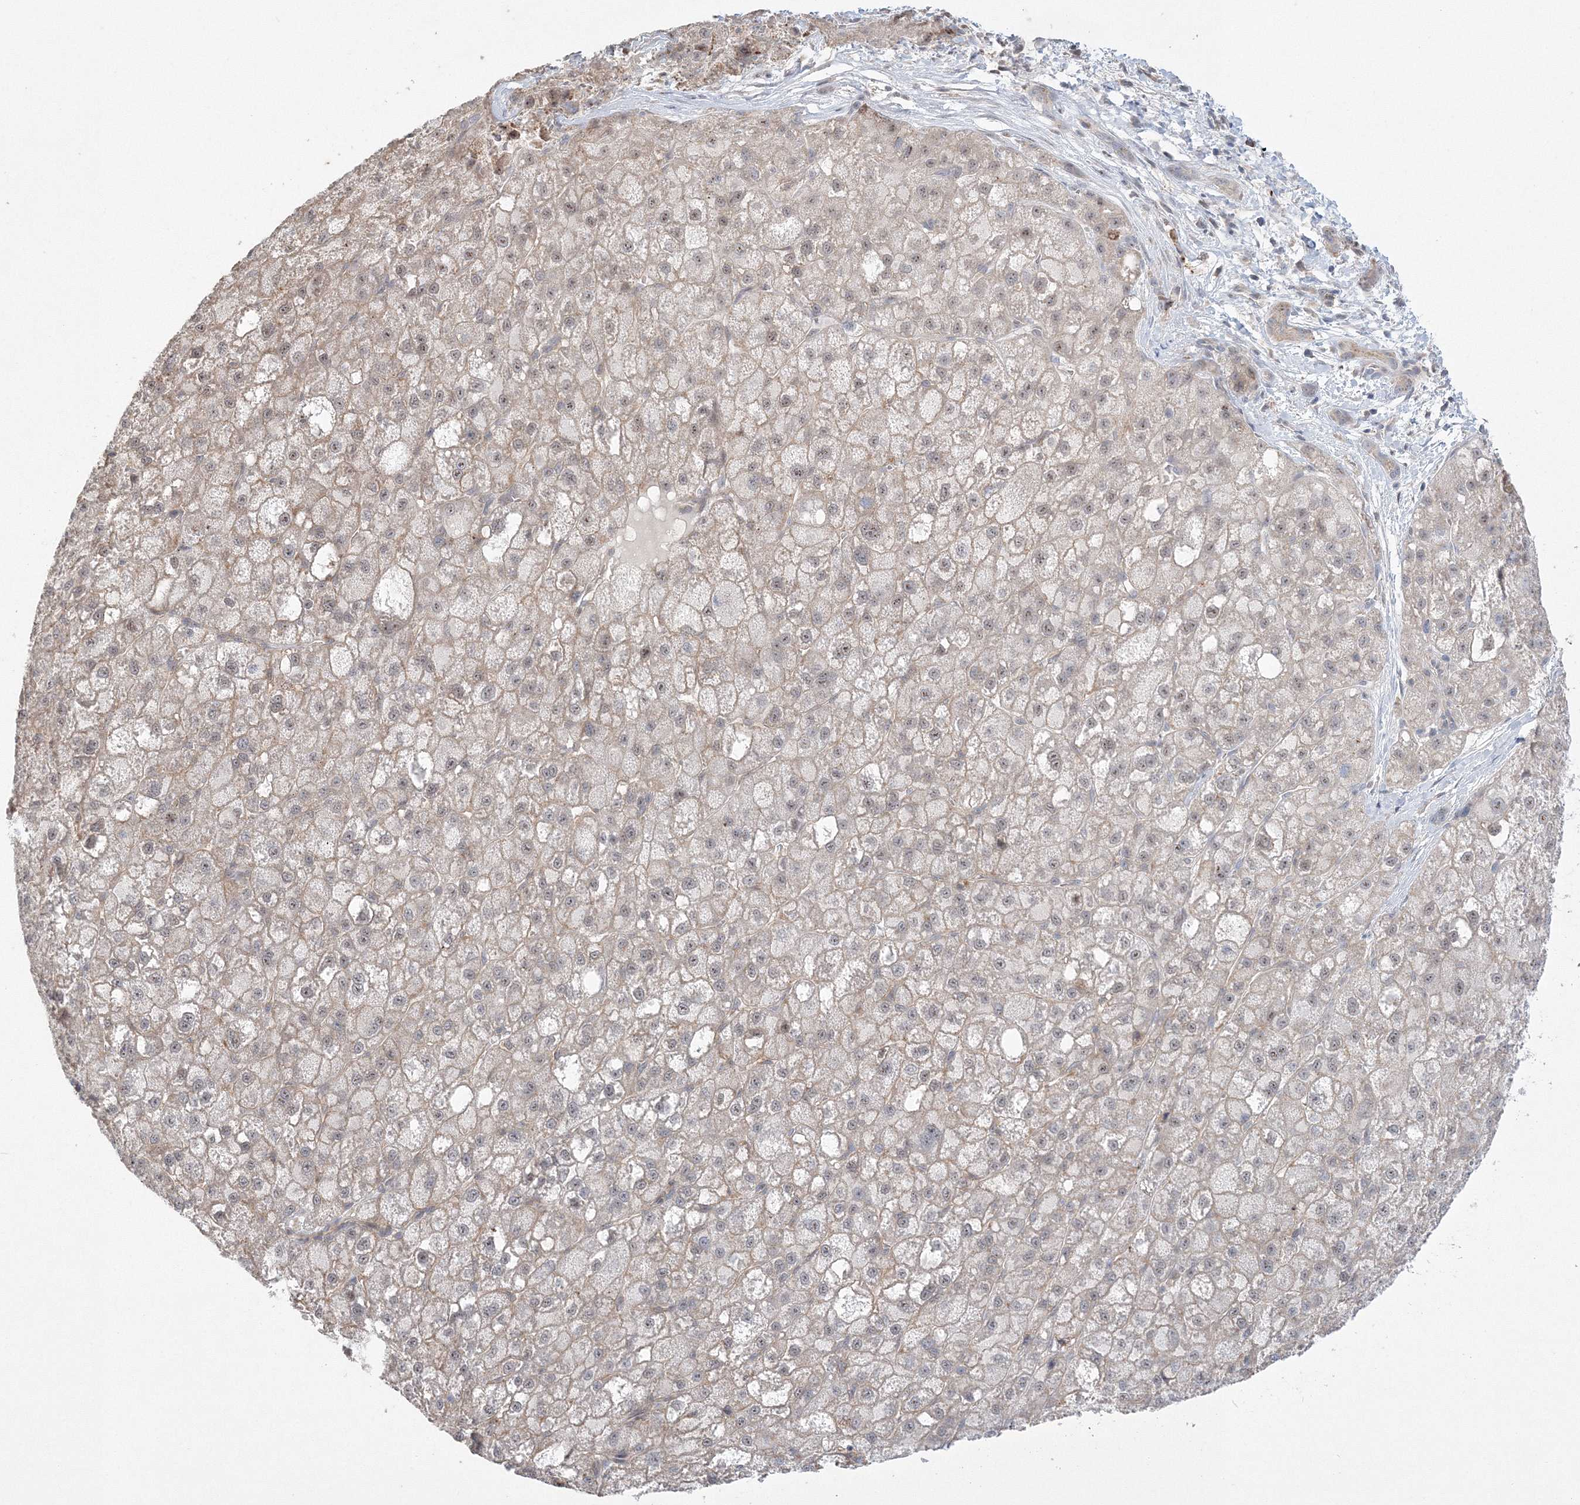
{"staining": {"intensity": "weak", "quantity": ">75%", "location": "cytoplasmic/membranous,nuclear"}, "tissue": "liver cancer", "cell_type": "Tumor cells", "image_type": "cancer", "snomed": [{"axis": "morphology", "description": "Carcinoma, Hepatocellular, NOS"}, {"axis": "topography", "description": "Liver"}], "caption": "Immunohistochemical staining of liver cancer (hepatocellular carcinoma) exhibits low levels of weak cytoplasmic/membranous and nuclear expression in approximately >75% of tumor cells.", "gene": "AASDH", "patient": {"sex": "male", "age": 57}}